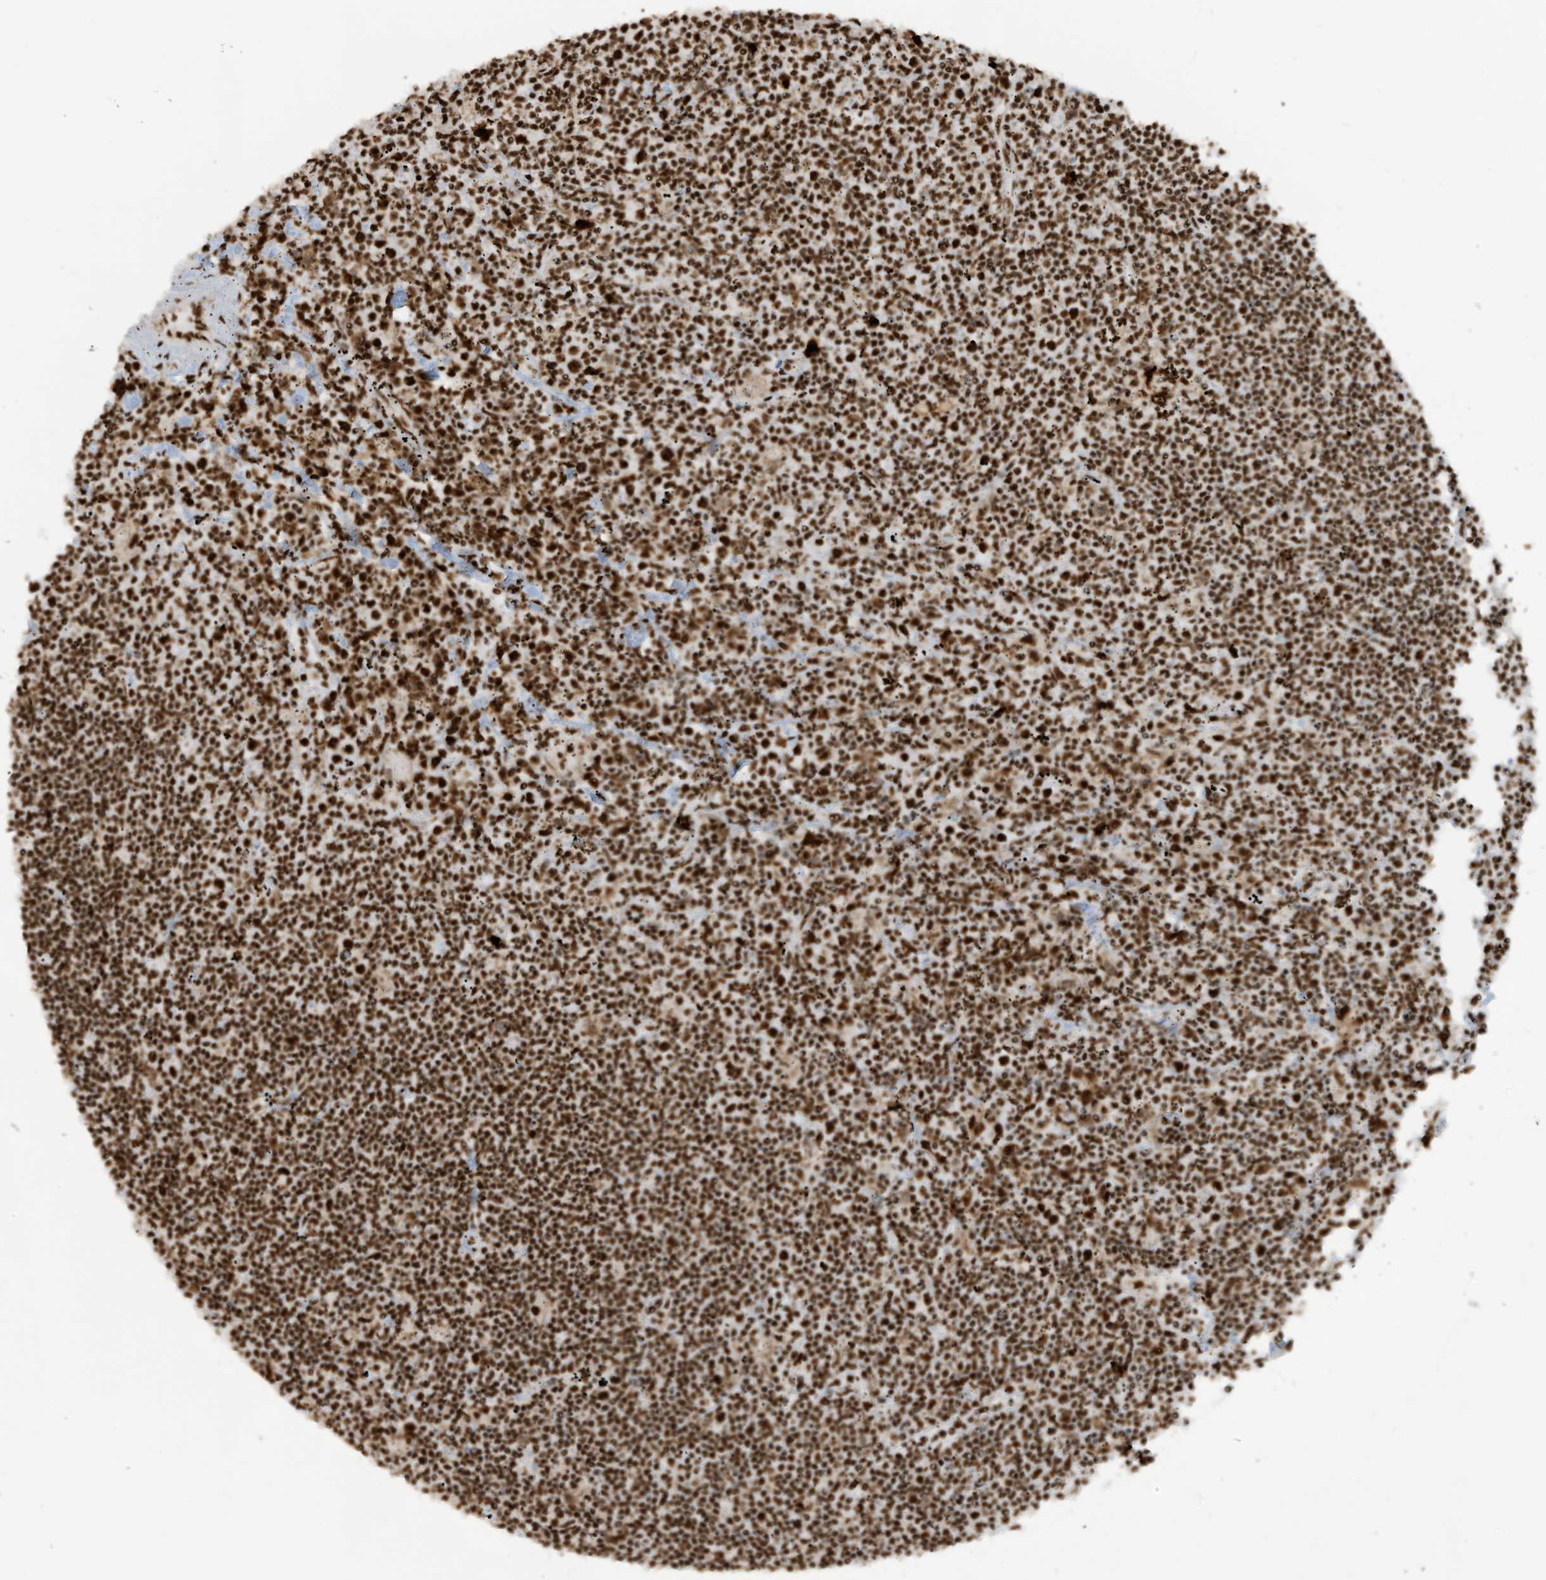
{"staining": {"intensity": "strong", "quantity": ">75%", "location": "nuclear"}, "tissue": "lymphoma", "cell_type": "Tumor cells", "image_type": "cancer", "snomed": [{"axis": "morphology", "description": "Malignant lymphoma, non-Hodgkin's type, Low grade"}, {"axis": "topography", "description": "Spleen"}], "caption": "Strong nuclear protein expression is seen in approximately >75% of tumor cells in lymphoma.", "gene": "LBH", "patient": {"sex": "male", "age": 76}}